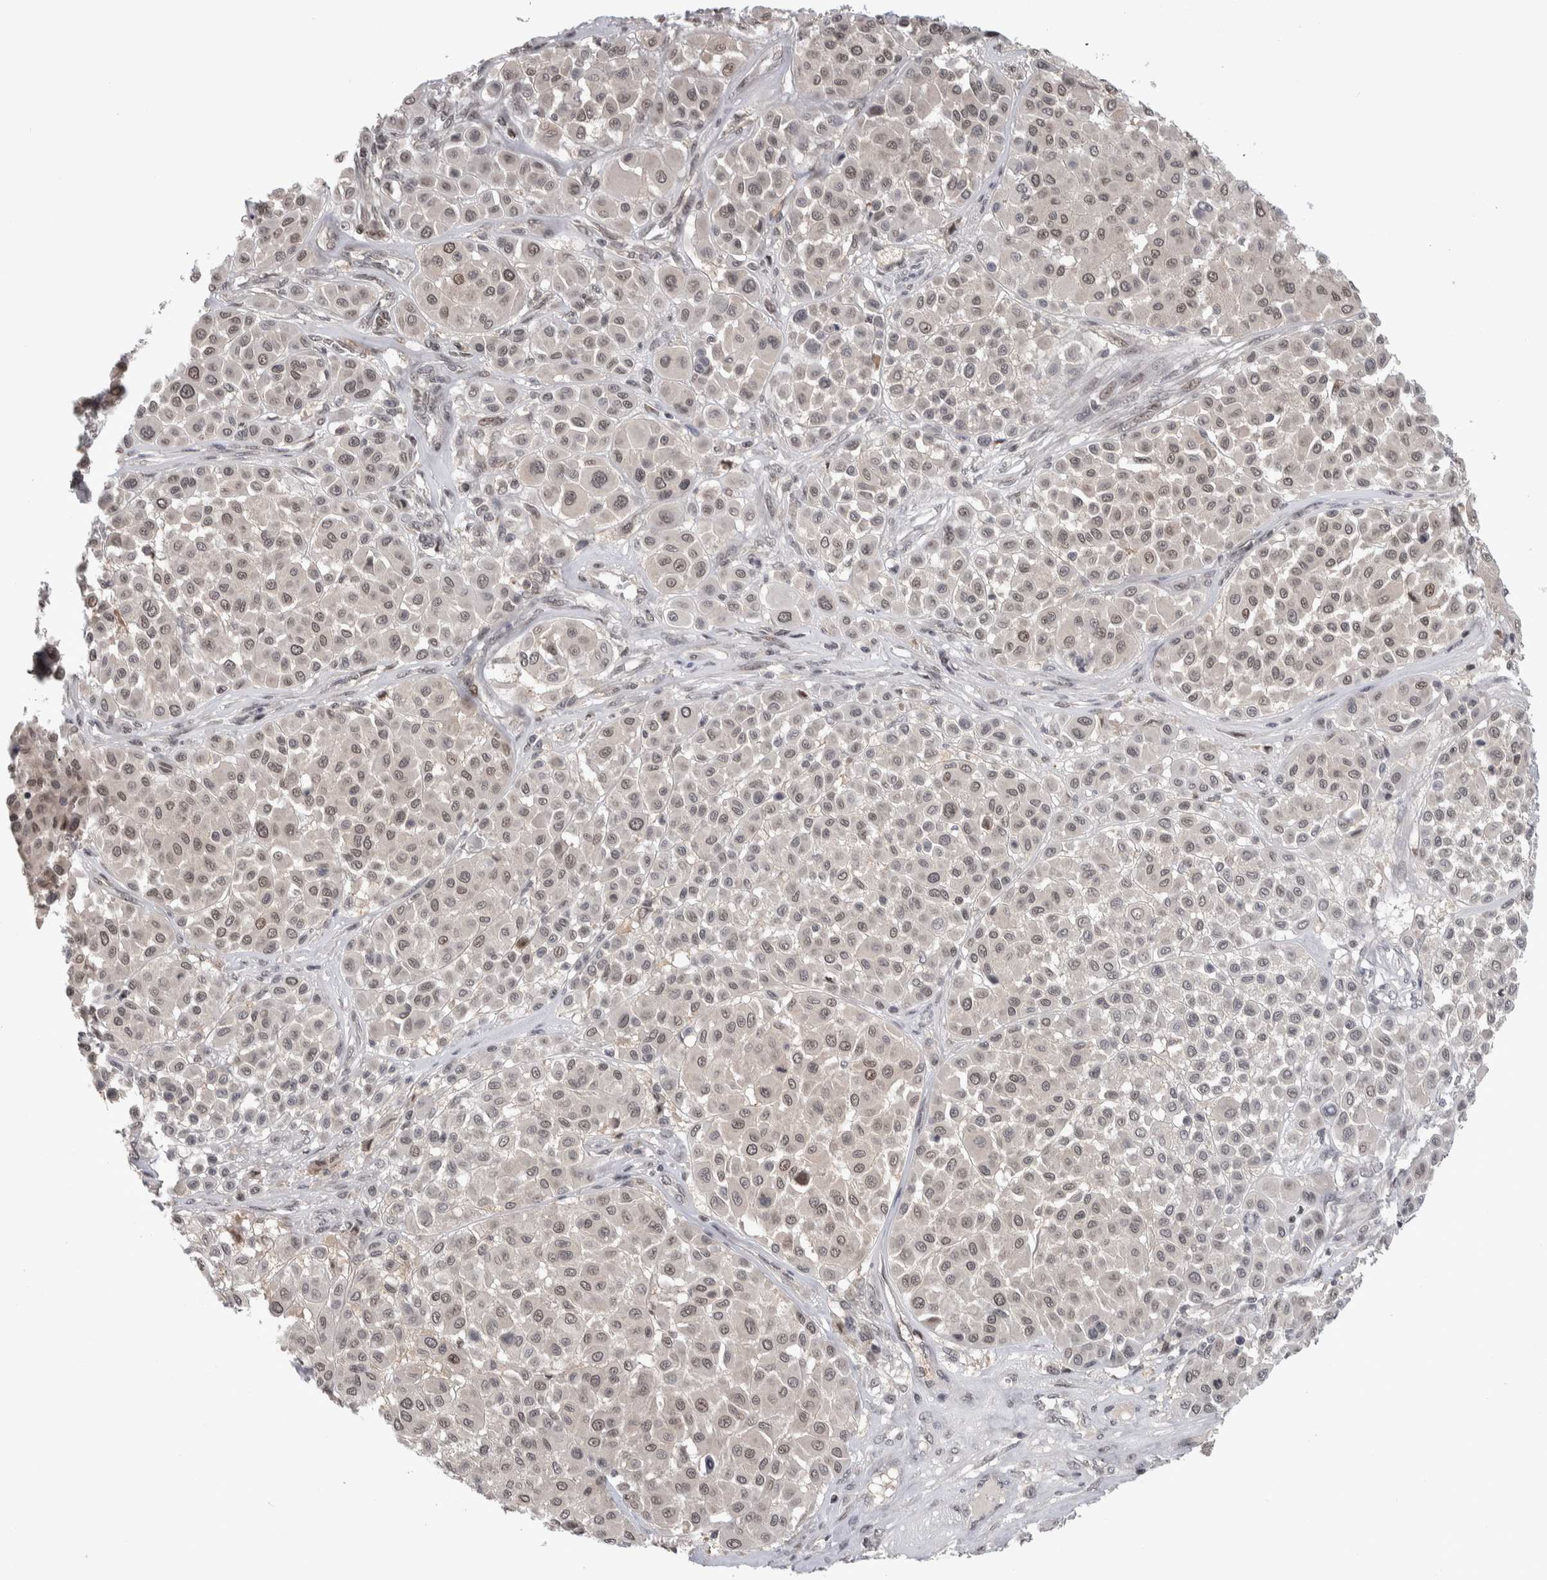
{"staining": {"intensity": "moderate", "quantity": "25%-75%", "location": "nuclear"}, "tissue": "melanoma", "cell_type": "Tumor cells", "image_type": "cancer", "snomed": [{"axis": "morphology", "description": "Malignant melanoma, Metastatic site"}, {"axis": "topography", "description": "Soft tissue"}], "caption": "DAB immunohistochemical staining of human malignant melanoma (metastatic site) displays moderate nuclear protein expression in about 25%-75% of tumor cells.", "gene": "ZSCAN21", "patient": {"sex": "male", "age": 41}}